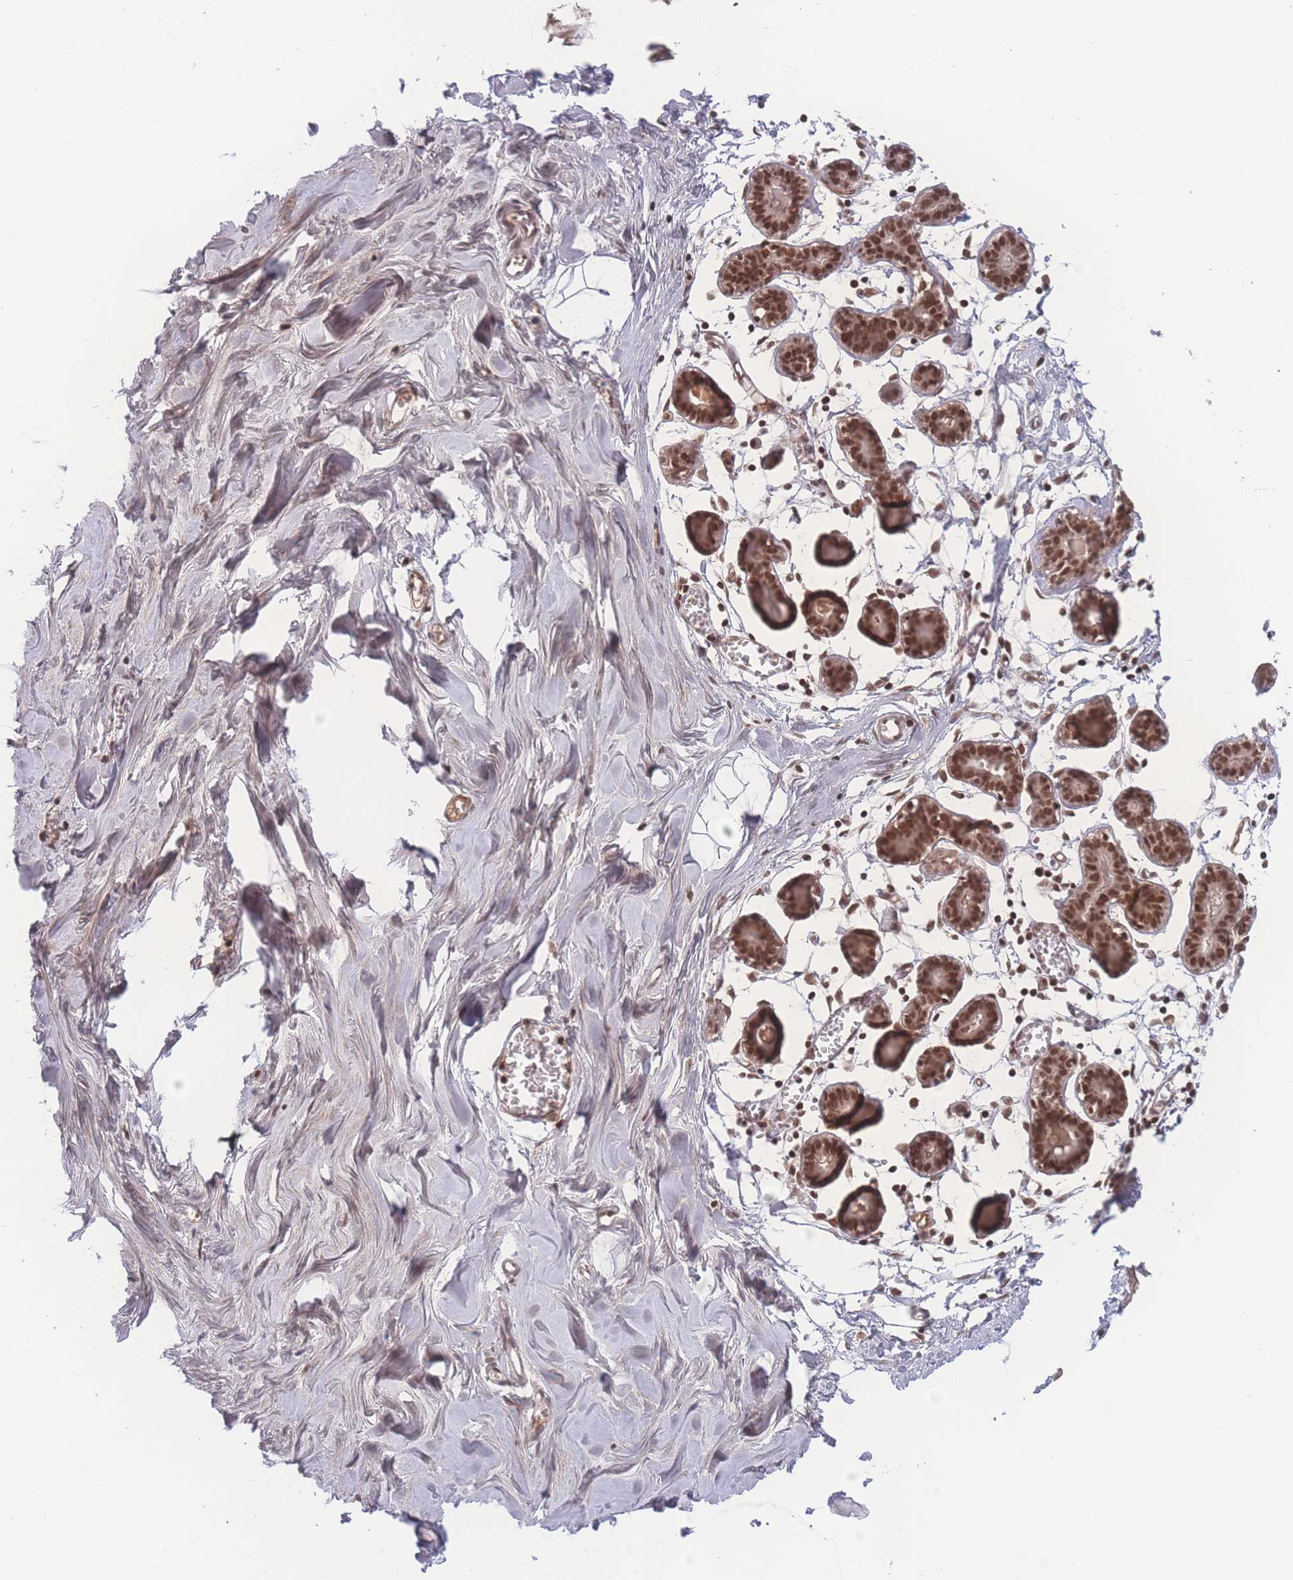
{"staining": {"intensity": "negative", "quantity": "none", "location": "none"}, "tissue": "breast", "cell_type": "Adipocytes", "image_type": "normal", "snomed": [{"axis": "morphology", "description": "Normal tissue, NOS"}, {"axis": "topography", "description": "Breast"}], "caption": "This is an immunohistochemistry (IHC) micrograph of benign human breast. There is no staining in adipocytes.", "gene": "RAVER1", "patient": {"sex": "female", "age": 27}}